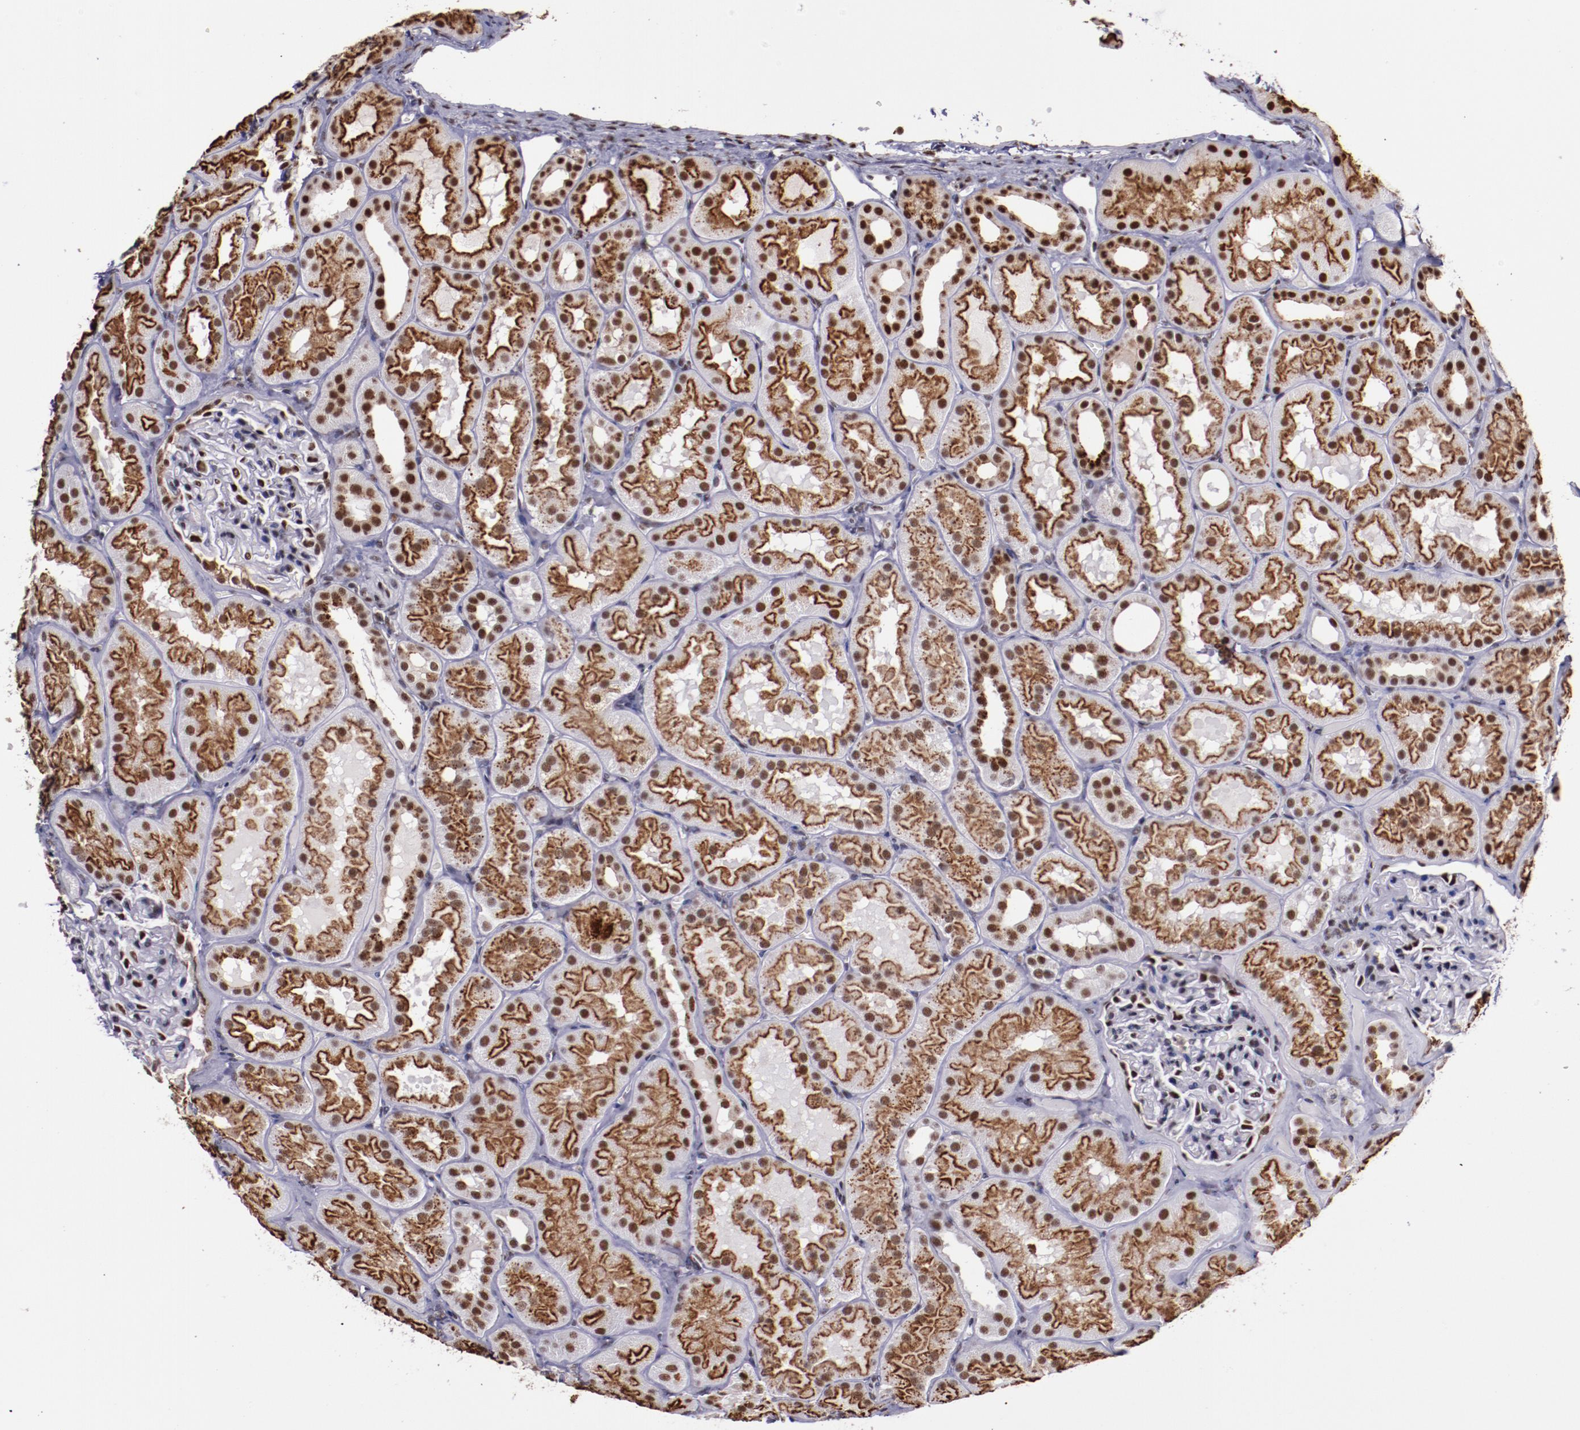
{"staining": {"intensity": "strong", "quantity": "25%-75%", "location": "nuclear"}, "tissue": "kidney", "cell_type": "Cells in glomeruli", "image_type": "normal", "snomed": [{"axis": "morphology", "description": "Normal tissue, NOS"}, {"axis": "topography", "description": "Kidney"}], "caption": "Kidney was stained to show a protein in brown. There is high levels of strong nuclear staining in about 25%-75% of cells in glomeruli. (DAB IHC with brightfield microscopy, high magnification).", "gene": "PPP4R3A", "patient": {"sex": "male", "age": 28}}